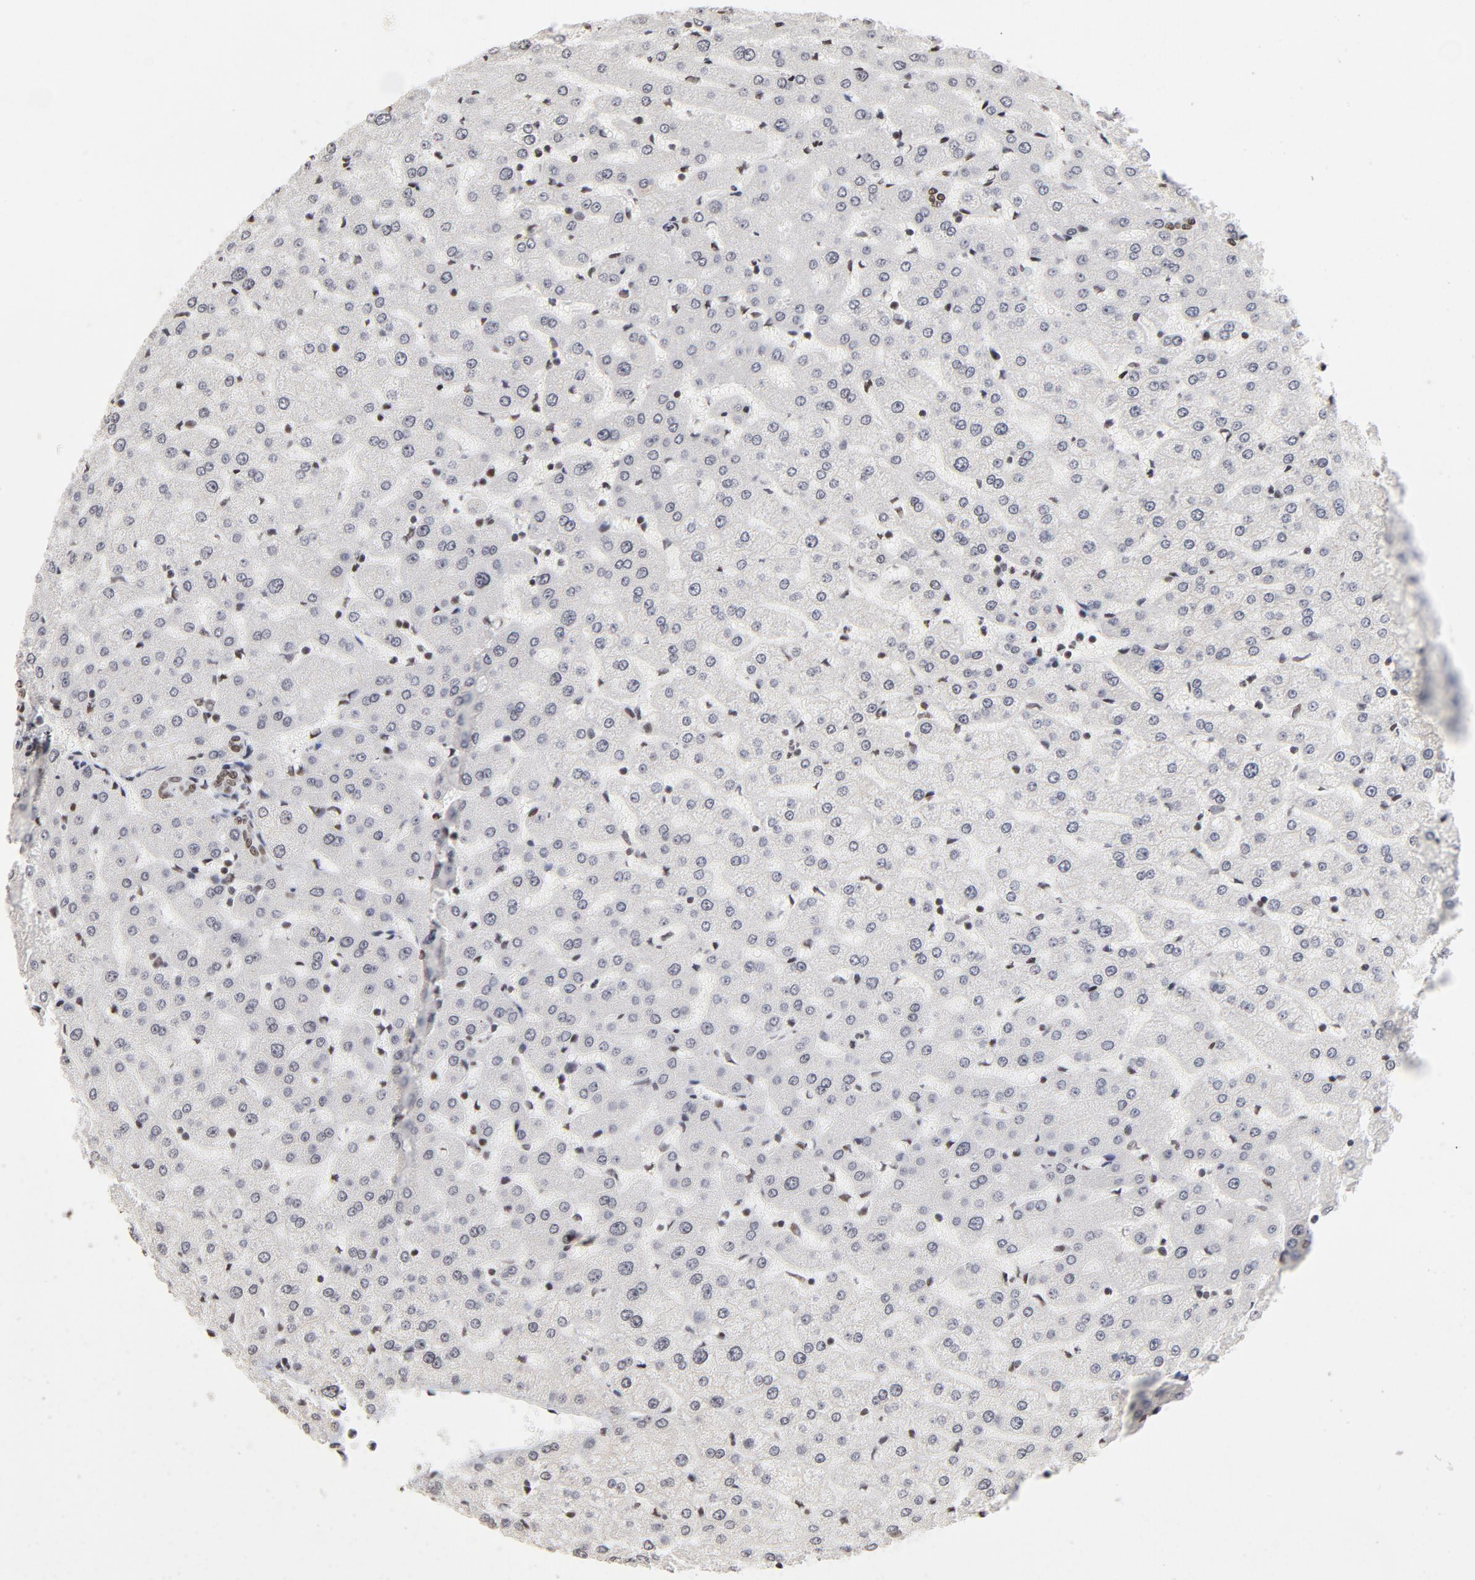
{"staining": {"intensity": "moderate", "quantity": ">75%", "location": "nuclear"}, "tissue": "liver", "cell_type": "Cholangiocytes", "image_type": "normal", "snomed": [{"axis": "morphology", "description": "Normal tissue, NOS"}, {"axis": "morphology", "description": "Fibrosis, NOS"}, {"axis": "topography", "description": "Liver"}], "caption": "The histopathology image shows immunohistochemical staining of unremarkable liver. There is moderate nuclear staining is appreciated in about >75% of cholangiocytes.", "gene": "TP53BP1", "patient": {"sex": "female", "age": 29}}